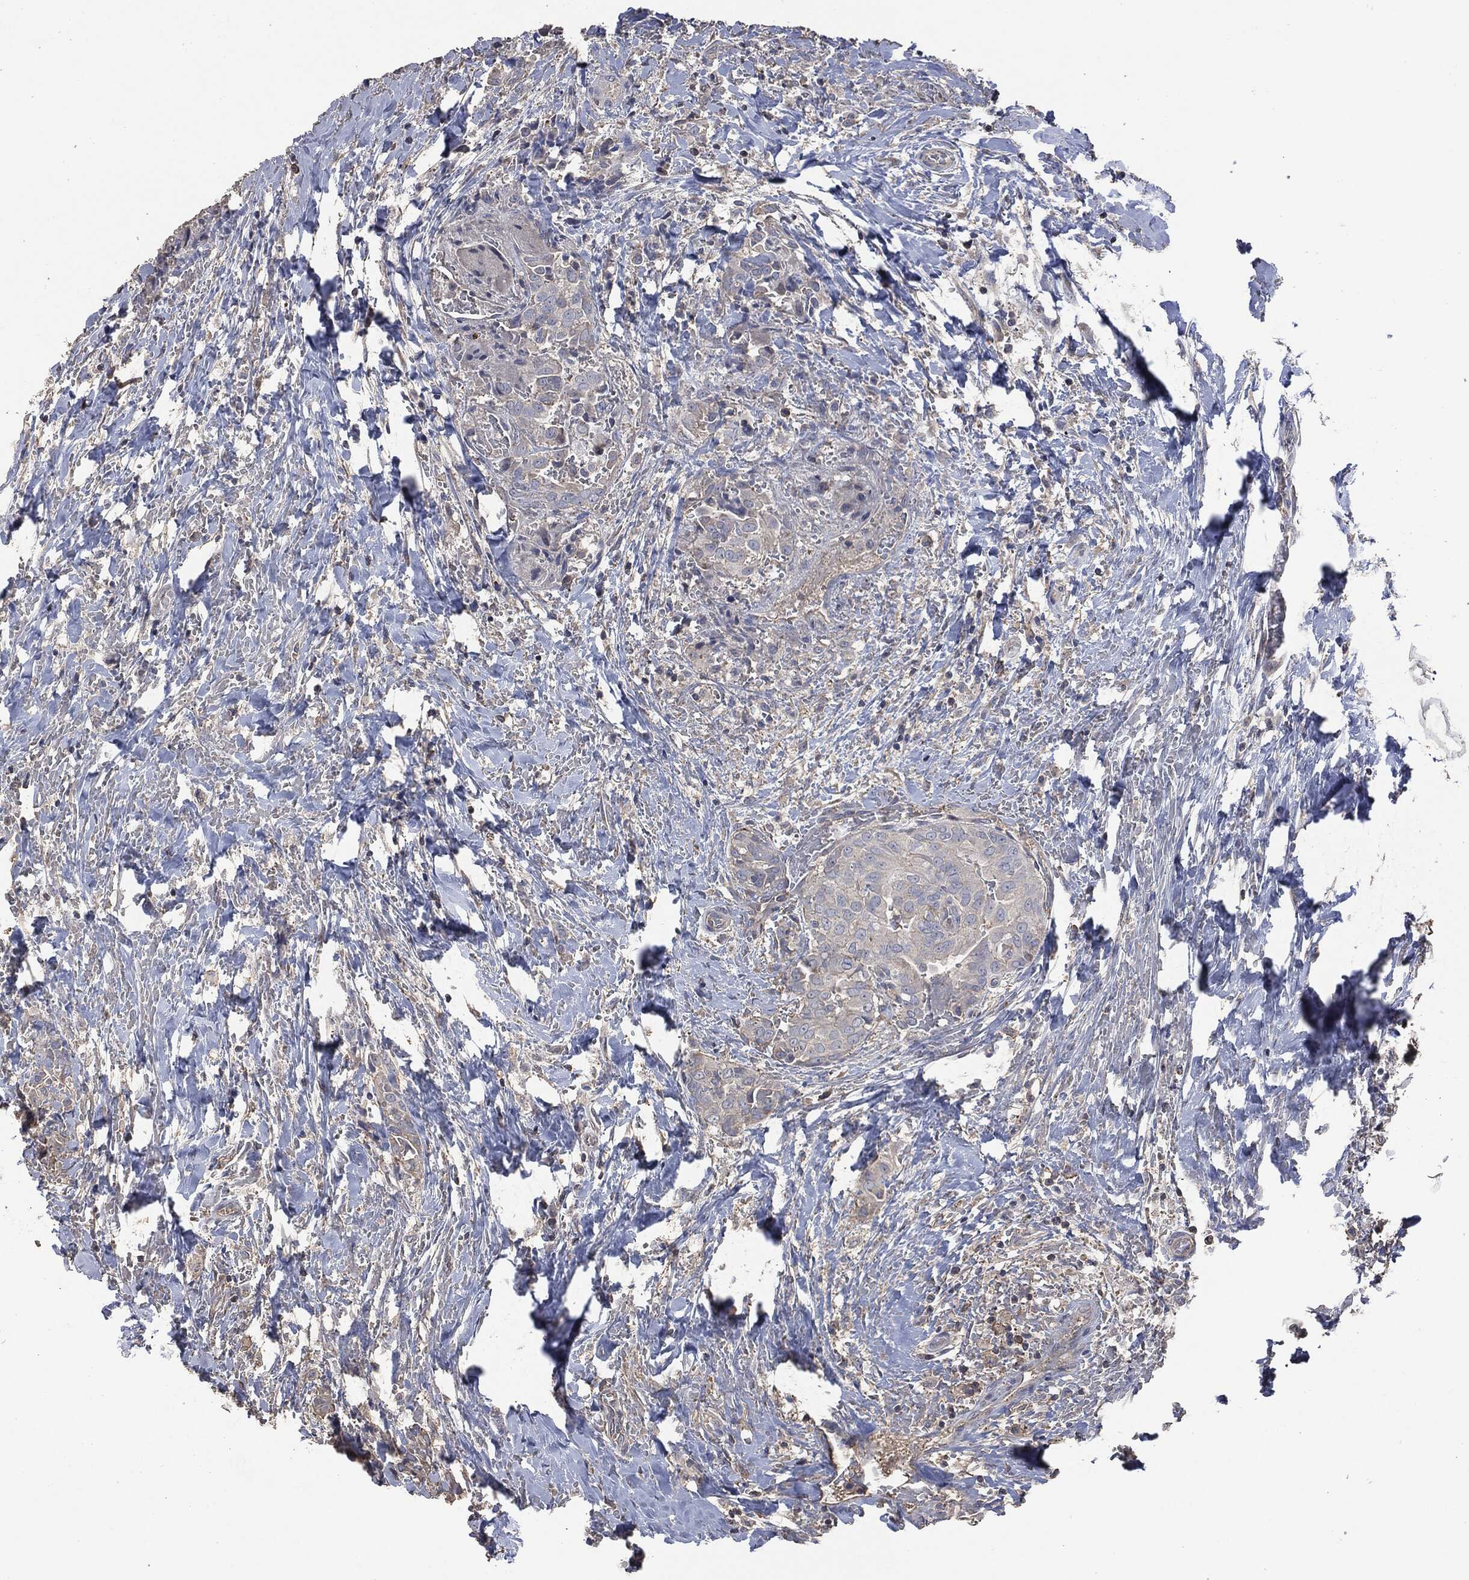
{"staining": {"intensity": "negative", "quantity": "none", "location": "none"}, "tissue": "thyroid cancer", "cell_type": "Tumor cells", "image_type": "cancer", "snomed": [{"axis": "morphology", "description": "Papillary adenocarcinoma, NOS"}, {"axis": "topography", "description": "Thyroid gland"}], "caption": "Immunohistochemistry (IHC) image of papillary adenocarcinoma (thyroid) stained for a protein (brown), which reveals no positivity in tumor cells.", "gene": "MSLN", "patient": {"sex": "male", "age": 61}}